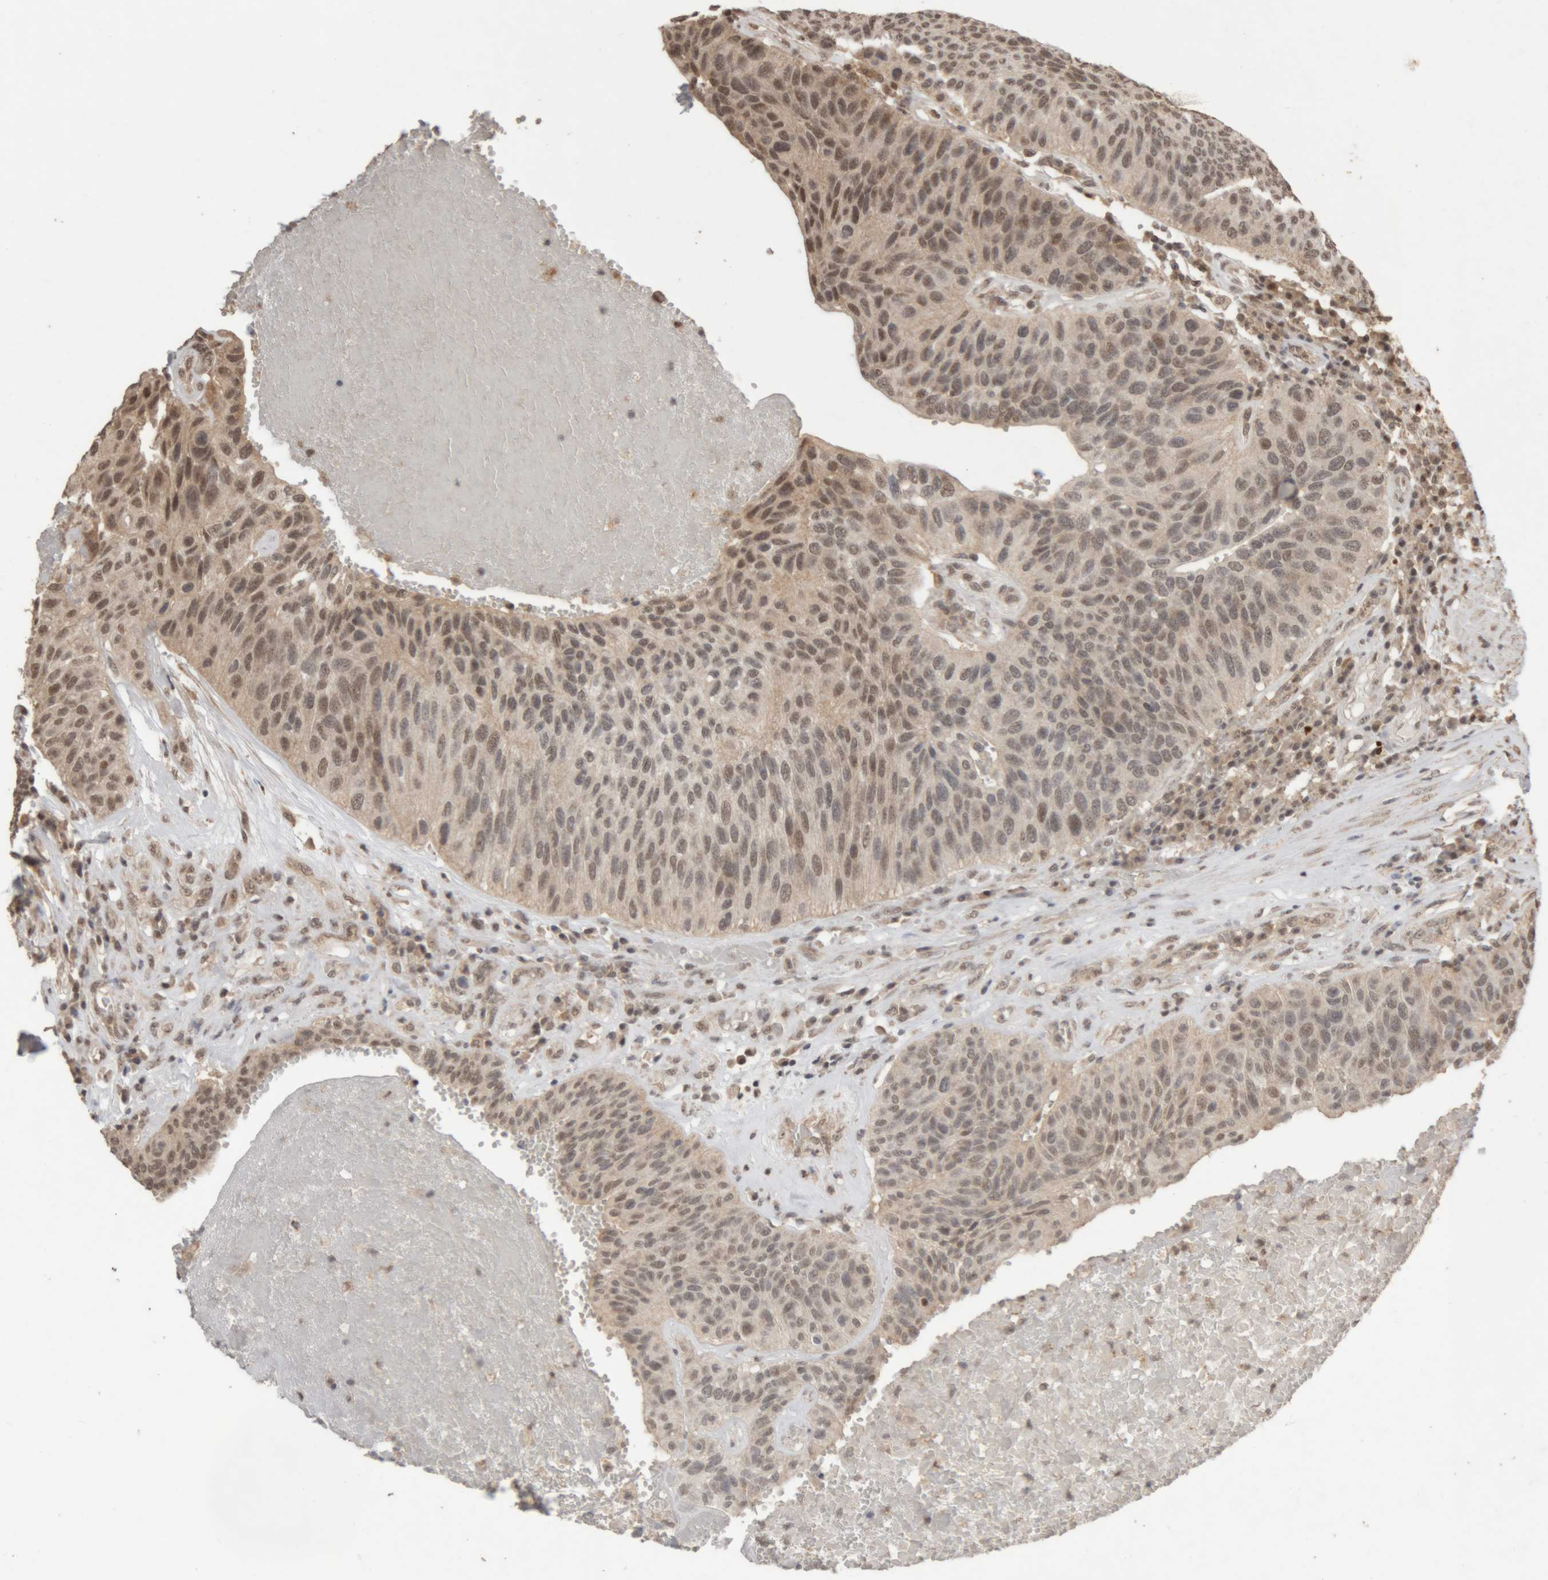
{"staining": {"intensity": "moderate", "quantity": "25%-75%", "location": "nuclear"}, "tissue": "urothelial cancer", "cell_type": "Tumor cells", "image_type": "cancer", "snomed": [{"axis": "morphology", "description": "Urothelial carcinoma, High grade"}, {"axis": "topography", "description": "Urinary bladder"}], "caption": "Immunohistochemical staining of urothelial cancer reveals medium levels of moderate nuclear positivity in approximately 25%-75% of tumor cells. The protein of interest is stained brown, and the nuclei are stained in blue (DAB IHC with brightfield microscopy, high magnification).", "gene": "KEAP1", "patient": {"sex": "male", "age": 66}}